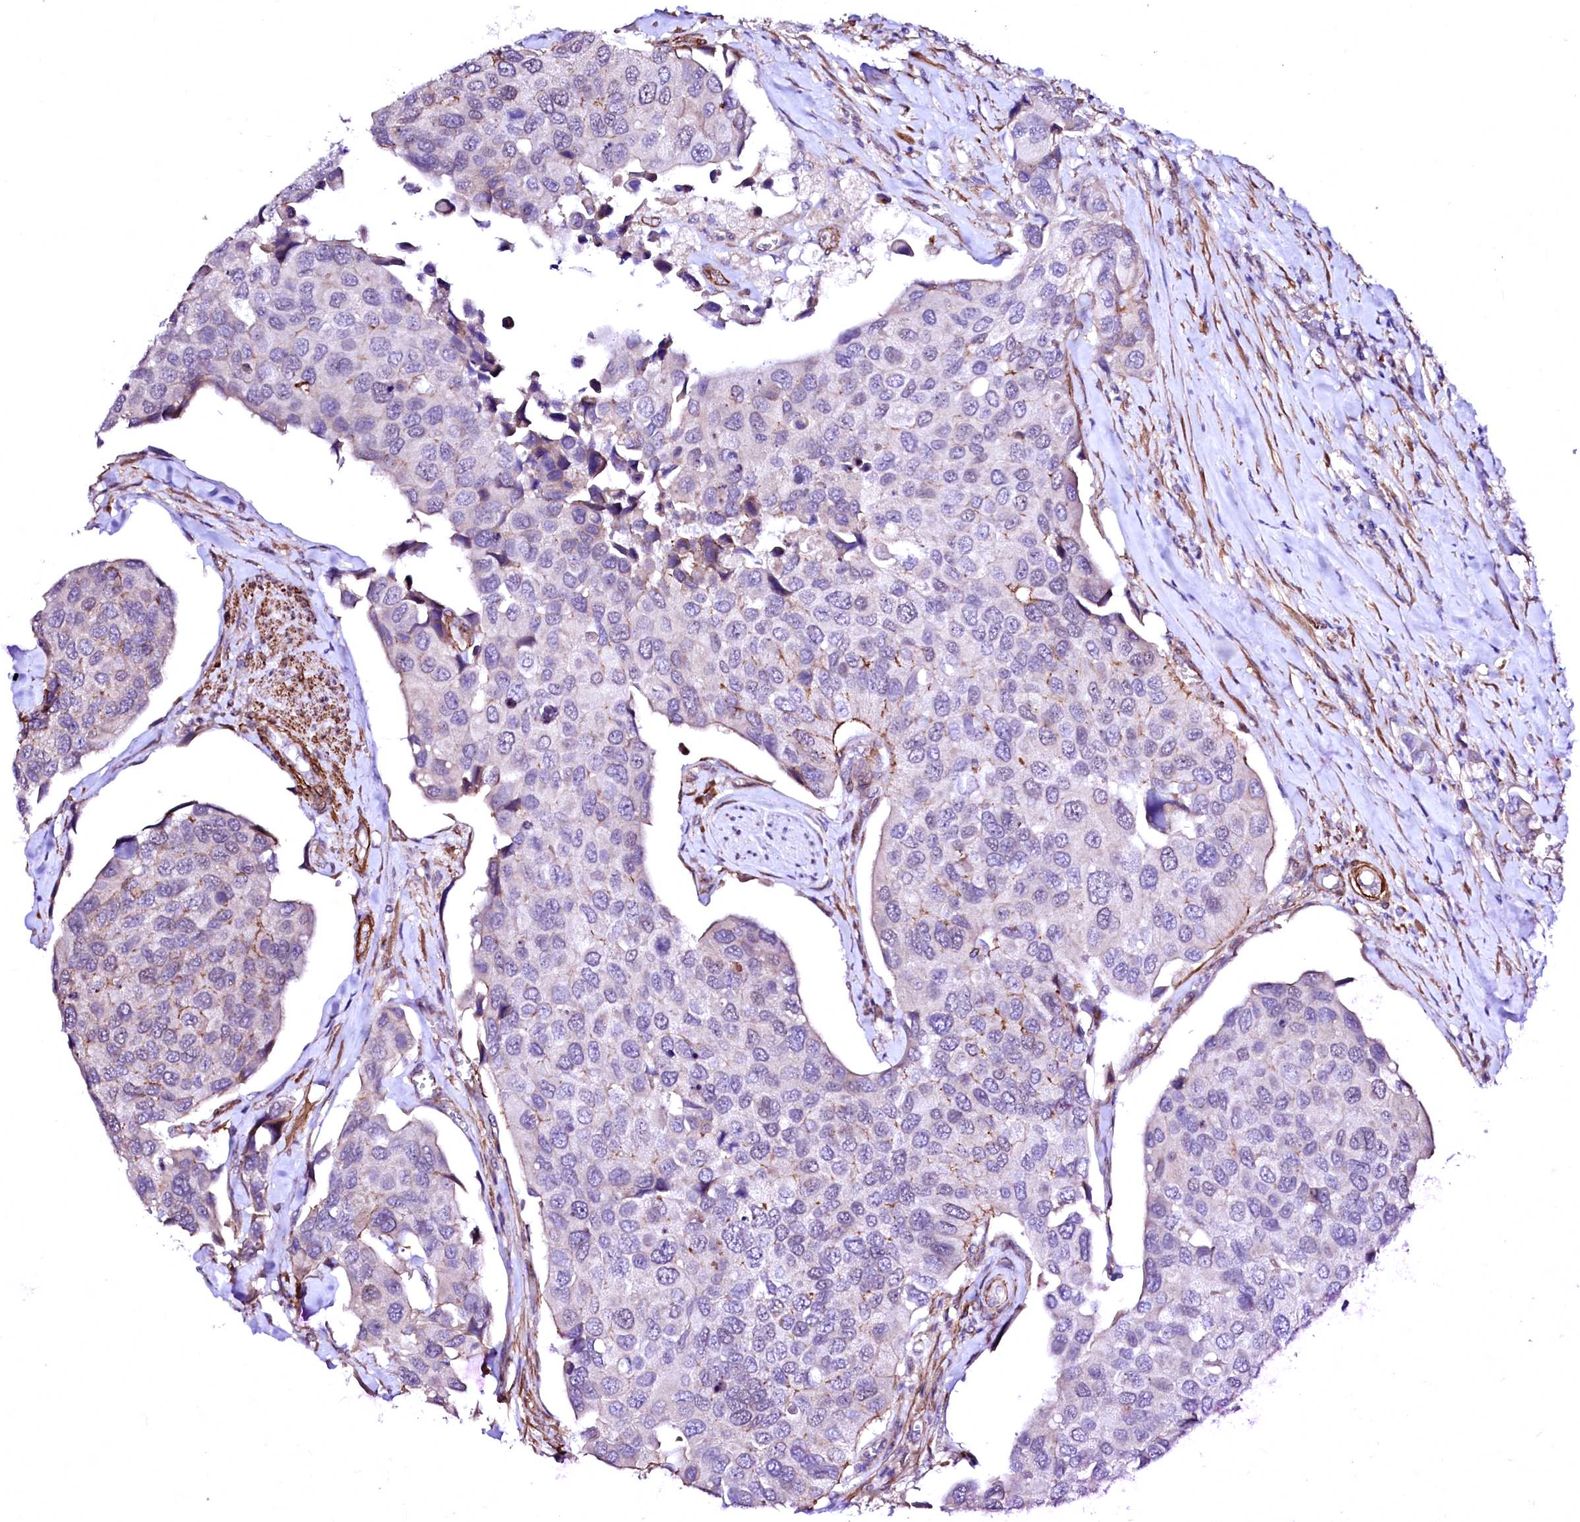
{"staining": {"intensity": "negative", "quantity": "none", "location": "none"}, "tissue": "urothelial cancer", "cell_type": "Tumor cells", "image_type": "cancer", "snomed": [{"axis": "morphology", "description": "Urothelial carcinoma, High grade"}, {"axis": "topography", "description": "Urinary bladder"}], "caption": "Urothelial cancer stained for a protein using IHC displays no staining tumor cells.", "gene": "GPR176", "patient": {"sex": "male", "age": 74}}